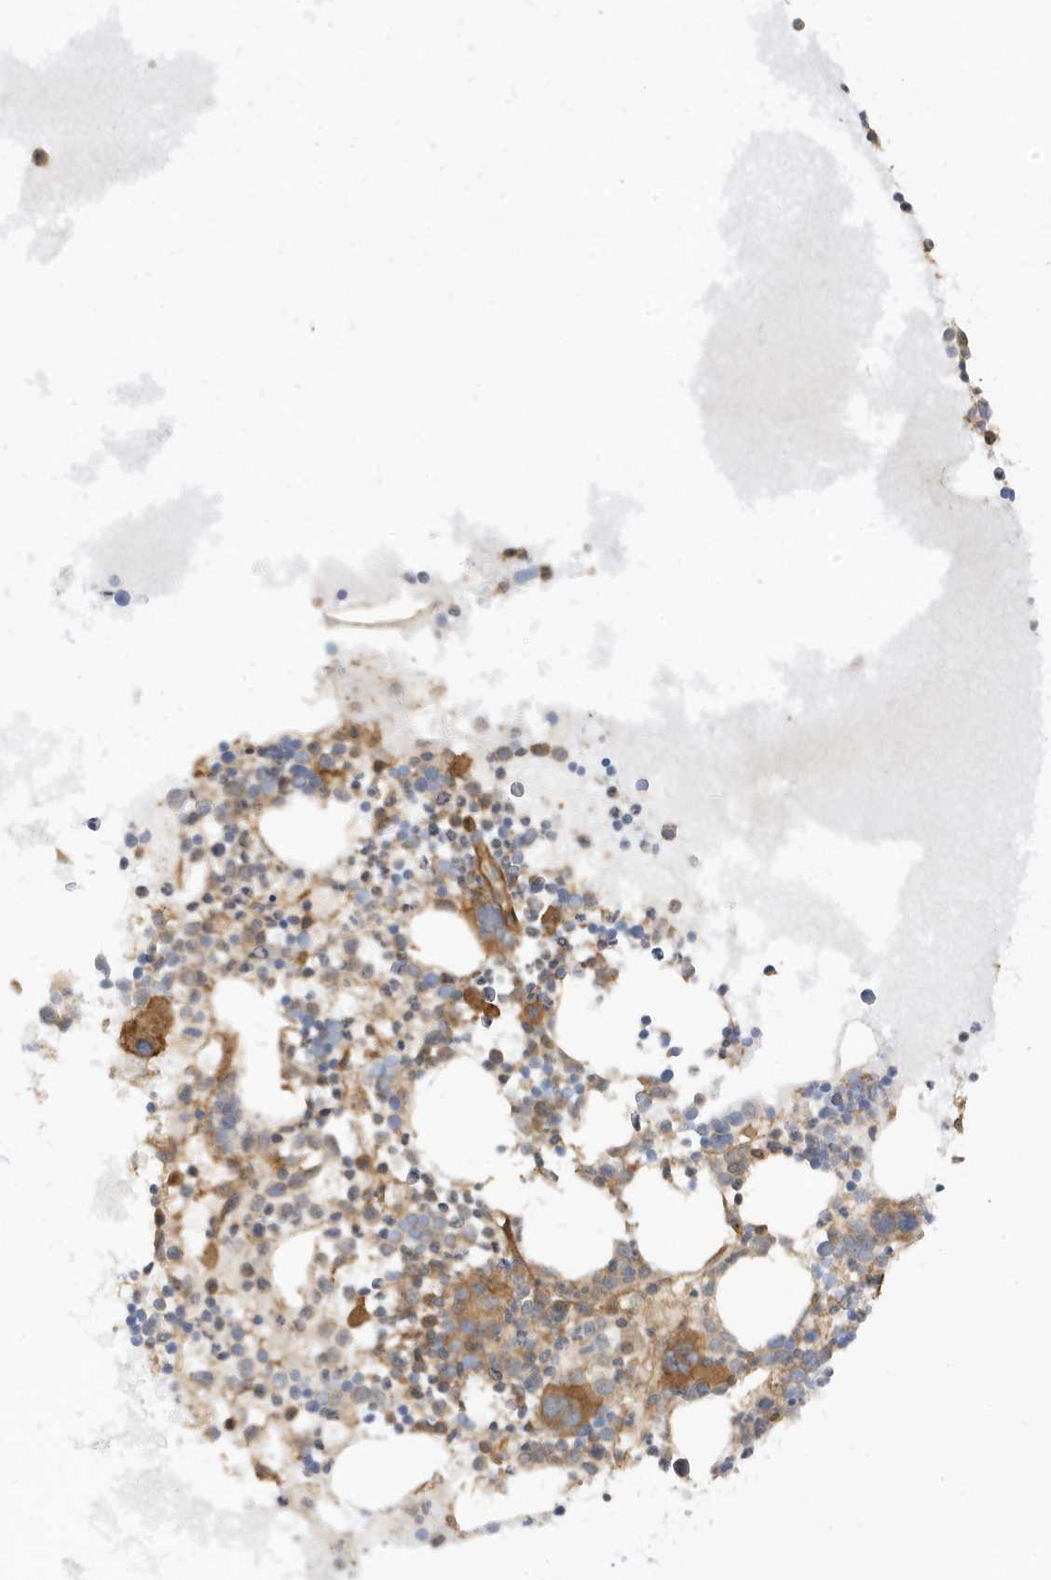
{"staining": {"intensity": "moderate", "quantity": "25%-75%", "location": "cytoplasmic/membranous"}, "tissue": "bone marrow", "cell_type": "Hematopoietic cells", "image_type": "normal", "snomed": [{"axis": "morphology", "description": "Normal tissue, NOS"}, {"axis": "topography", "description": "Bone marrow"}], "caption": "Moderate cytoplasmic/membranous staining for a protein is appreciated in about 25%-75% of hematopoietic cells of unremarkable bone marrow using immunohistochemistry (IHC).", "gene": "CDC42EP3", "patient": {"sex": "female", "age": 62}}